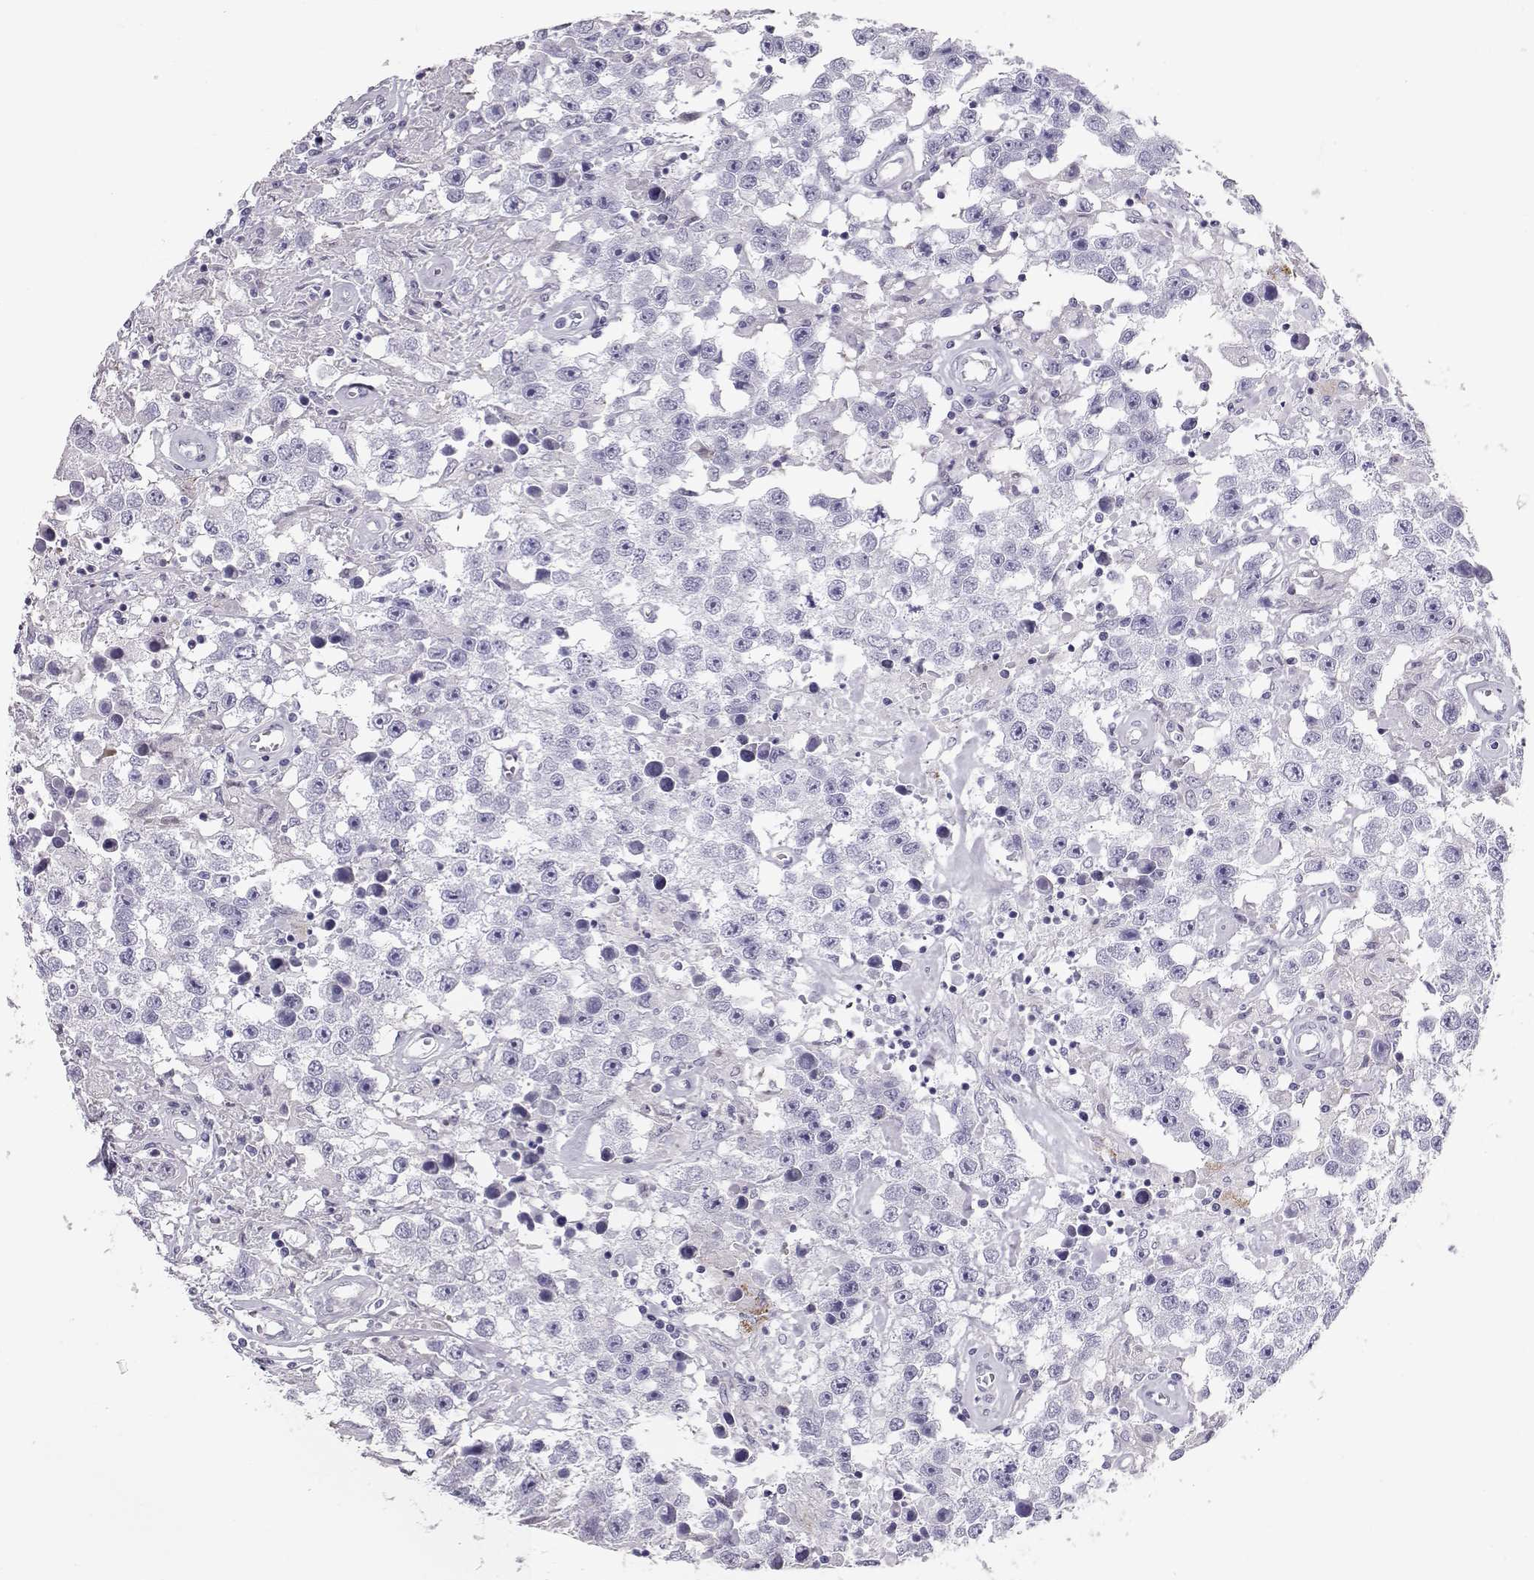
{"staining": {"intensity": "negative", "quantity": "none", "location": "none"}, "tissue": "testis cancer", "cell_type": "Tumor cells", "image_type": "cancer", "snomed": [{"axis": "morphology", "description": "Seminoma, NOS"}, {"axis": "topography", "description": "Testis"}], "caption": "DAB immunohistochemical staining of human testis cancer (seminoma) exhibits no significant expression in tumor cells. The staining was performed using DAB (3,3'-diaminobenzidine) to visualize the protein expression in brown, while the nuclei were stained in blue with hematoxylin (Magnification: 20x).", "gene": "RD3", "patient": {"sex": "male", "age": 43}}